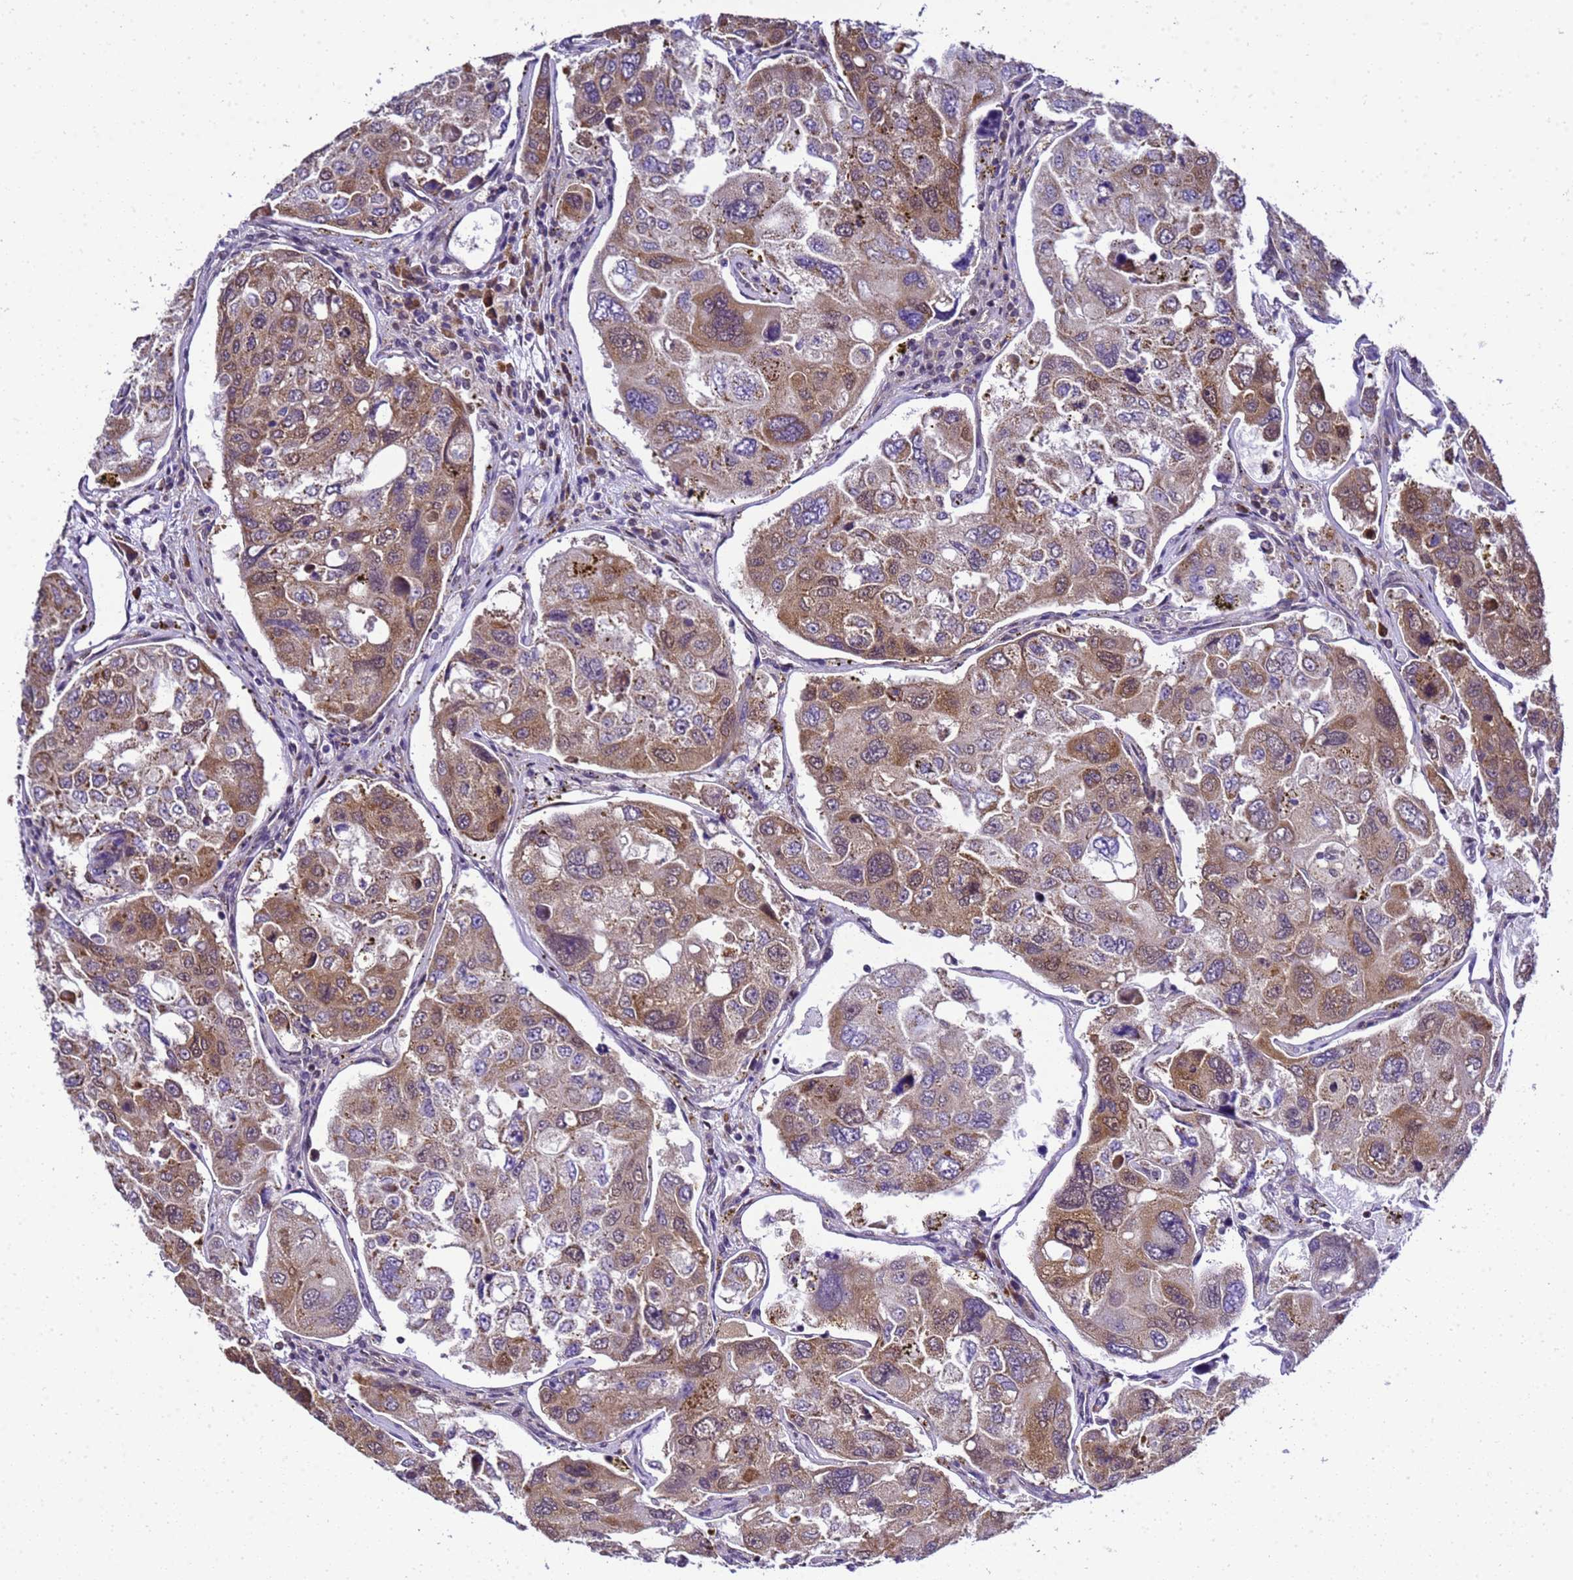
{"staining": {"intensity": "moderate", "quantity": ">75%", "location": "cytoplasmic/membranous"}, "tissue": "urothelial cancer", "cell_type": "Tumor cells", "image_type": "cancer", "snomed": [{"axis": "morphology", "description": "Urothelial carcinoma, High grade"}, {"axis": "topography", "description": "Lymph node"}, {"axis": "topography", "description": "Urinary bladder"}], "caption": "Urothelial carcinoma (high-grade) tissue reveals moderate cytoplasmic/membranous expression in about >75% of tumor cells", "gene": "SMN1", "patient": {"sex": "male", "age": 51}}